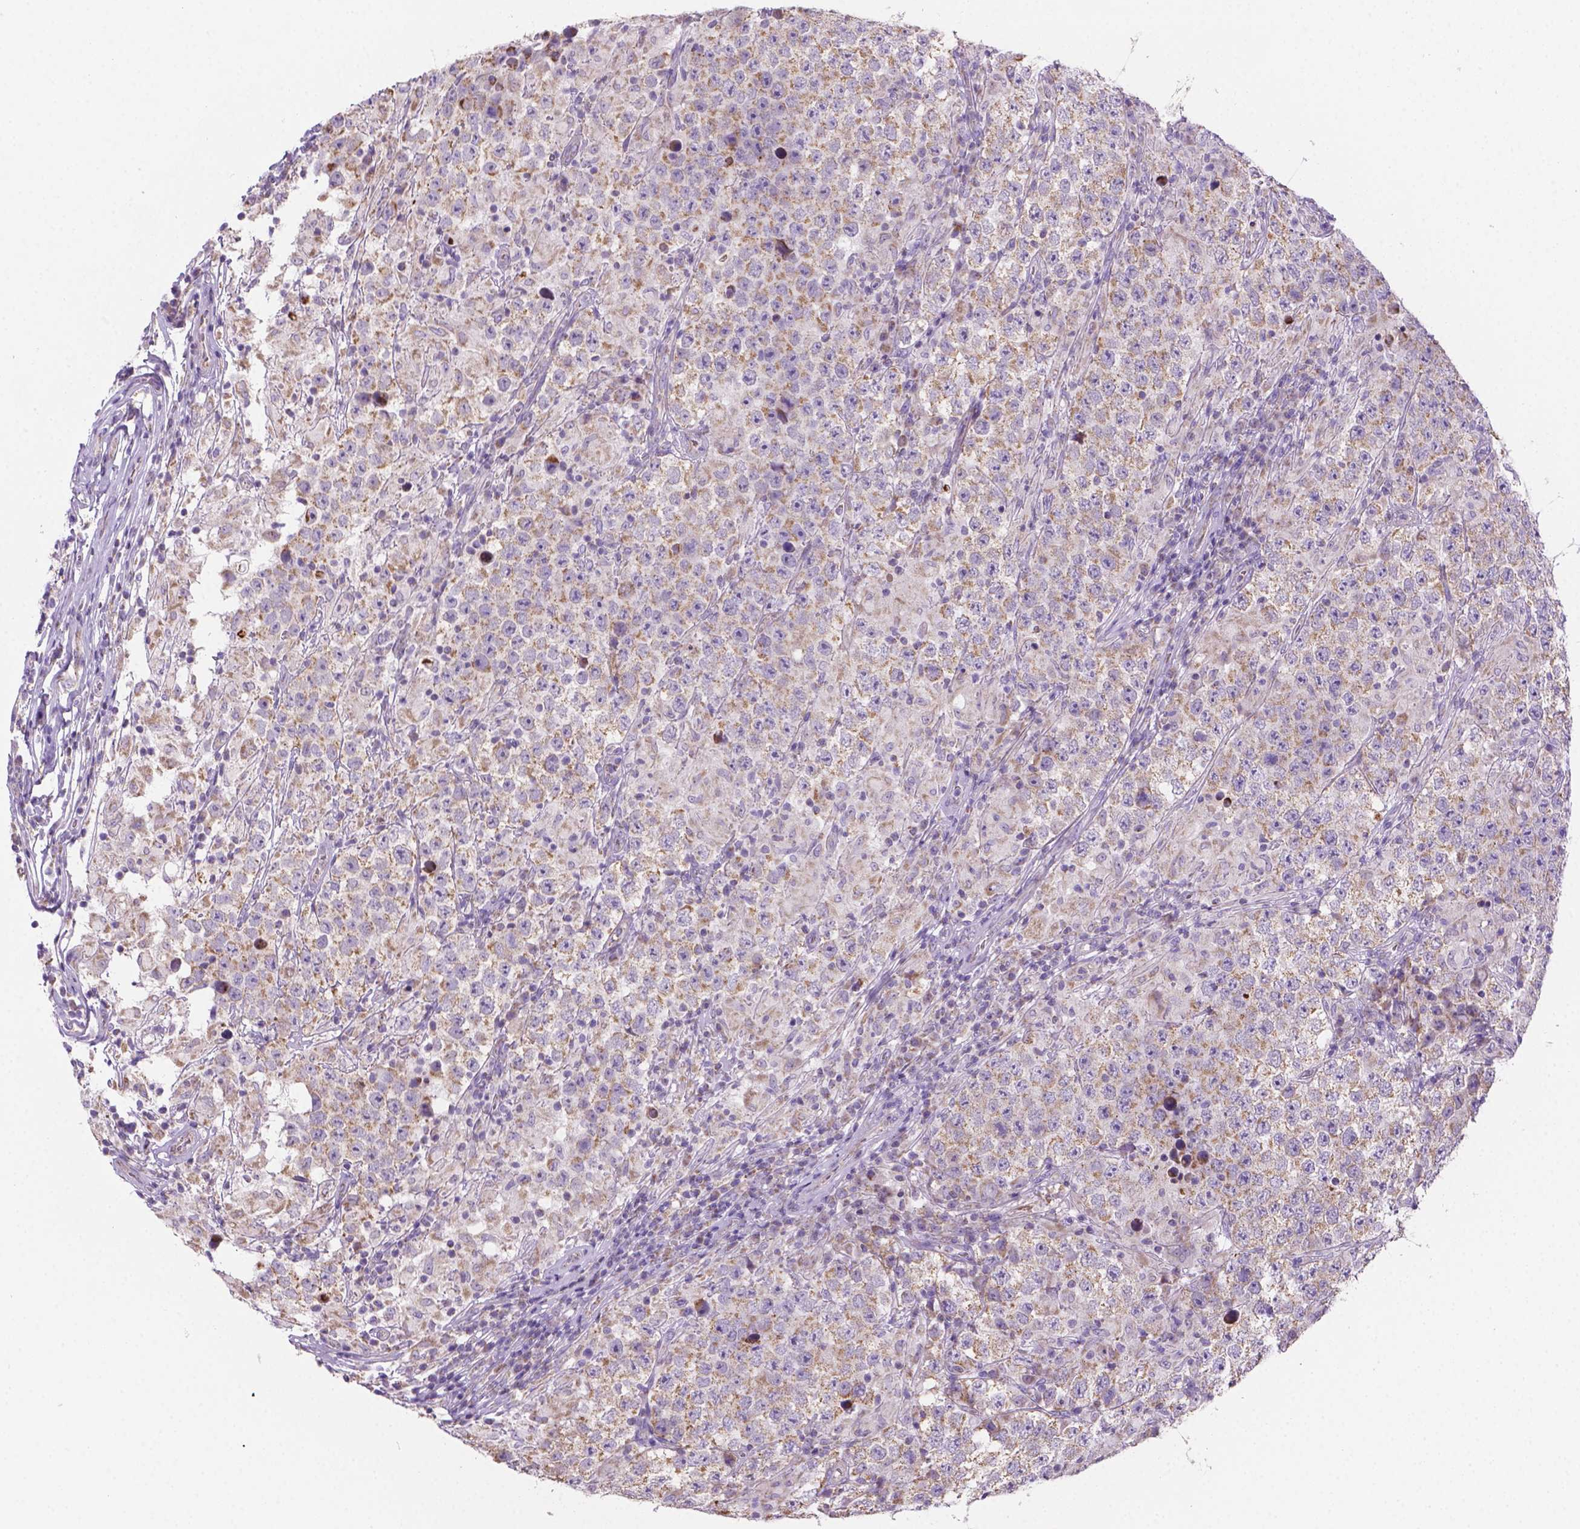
{"staining": {"intensity": "weak", "quantity": "25%-75%", "location": "cytoplasmic/membranous"}, "tissue": "testis cancer", "cell_type": "Tumor cells", "image_type": "cancer", "snomed": [{"axis": "morphology", "description": "Seminoma, NOS"}, {"axis": "morphology", "description": "Carcinoma, Embryonal, NOS"}, {"axis": "topography", "description": "Testis"}], "caption": "This is an image of immunohistochemistry (IHC) staining of seminoma (testis), which shows weak expression in the cytoplasmic/membranous of tumor cells.", "gene": "CSPG5", "patient": {"sex": "male", "age": 41}}